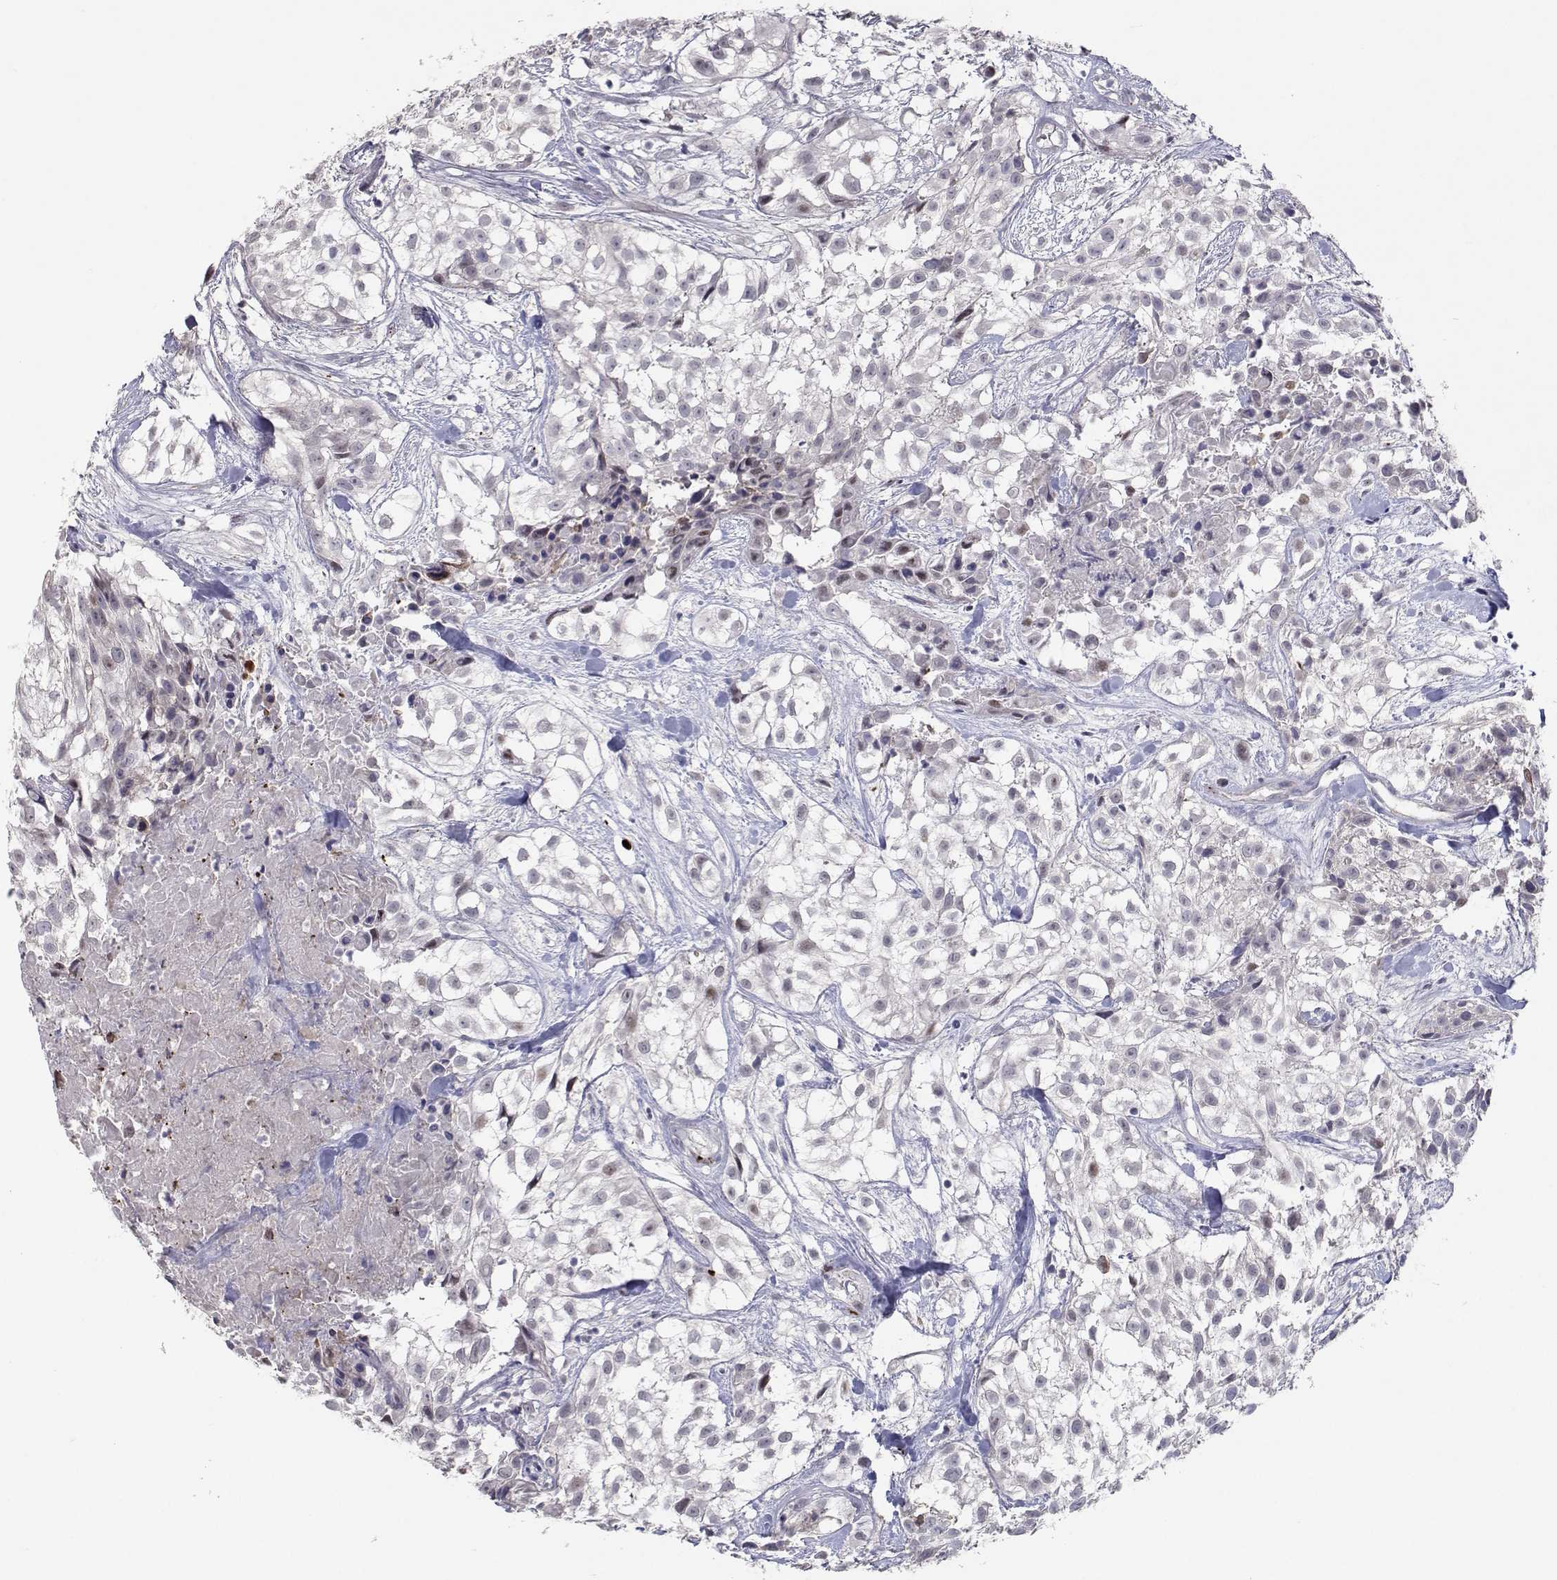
{"staining": {"intensity": "weak", "quantity": "<25%", "location": "nuclear"}, "tissue": "urothelial cancer", "cell_type": "Tumor cells", "image_type": "cancer", "snomed": [{"axis": "morphology", "description": "Urothelial carcinoma, High grade"}, {"axis": "topography", "description": "Urinary bladder"}], "caption": "Photomicrograph shows no significant protein positivity in tumor cells of urothelial cancer.", "gene": "RBPJL", "patient": {"sex": "male", "age": 56}}